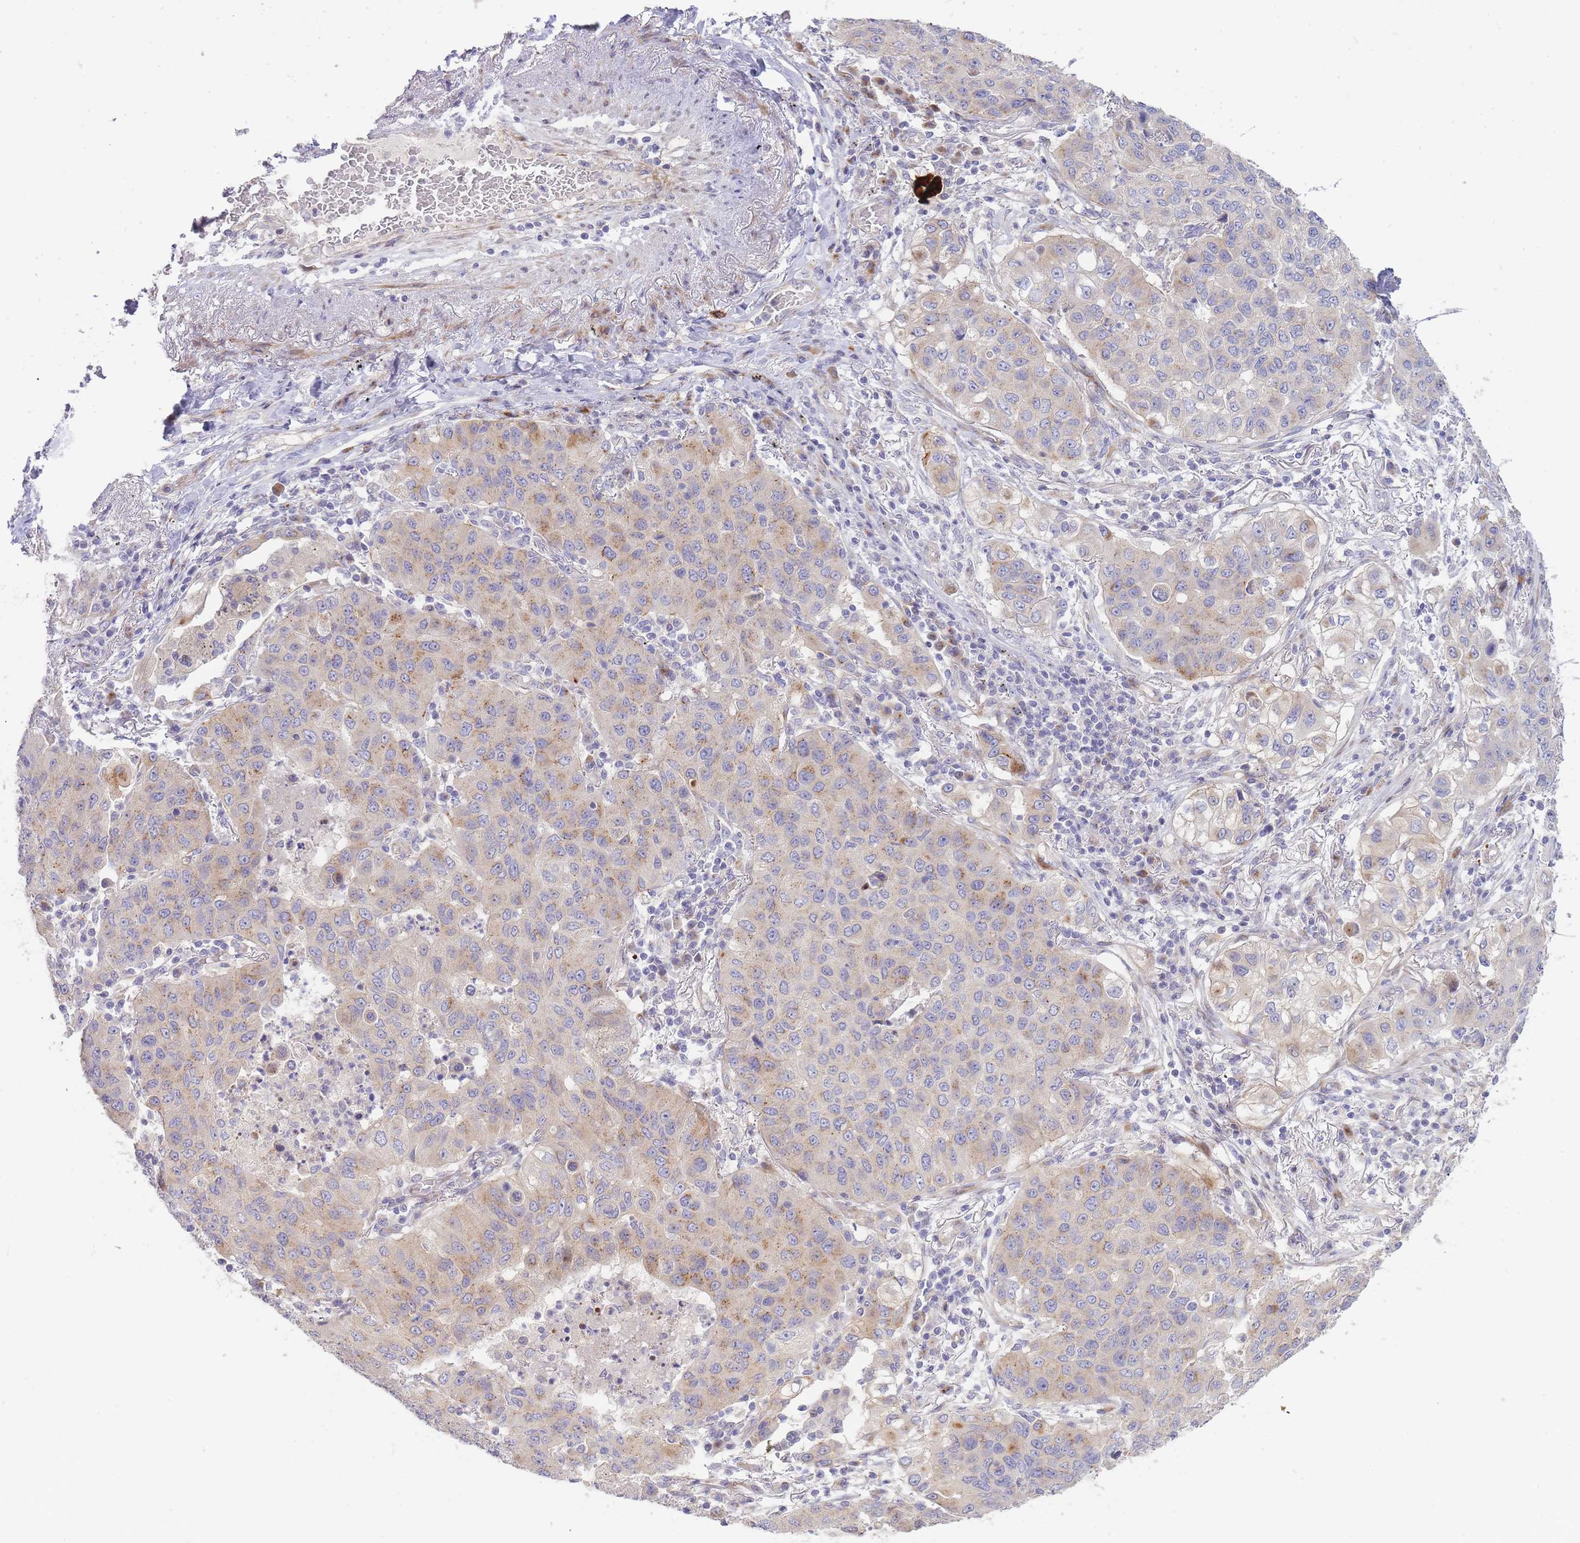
{"staining": {"intensity": "weak", "quantity": "<25%", "location": "cytoplasmic/membranous"}, "tissue": "lung cancer", "cell_type": "Tumor cells", "image_type": "cancer", "snomed": [{"axis": "morphology", "description": "Squamous cell carcinoma, NOS"}, {"axis": "topography", "description": "Lung"}], "caption": "Immunohistochemistry (IHC) of human lung cancer (squamous cell carcinoma) displays no staining in tumor cells.", "gene": "ATP5MC2", "patient": {"sex": "male", "age": 74}}